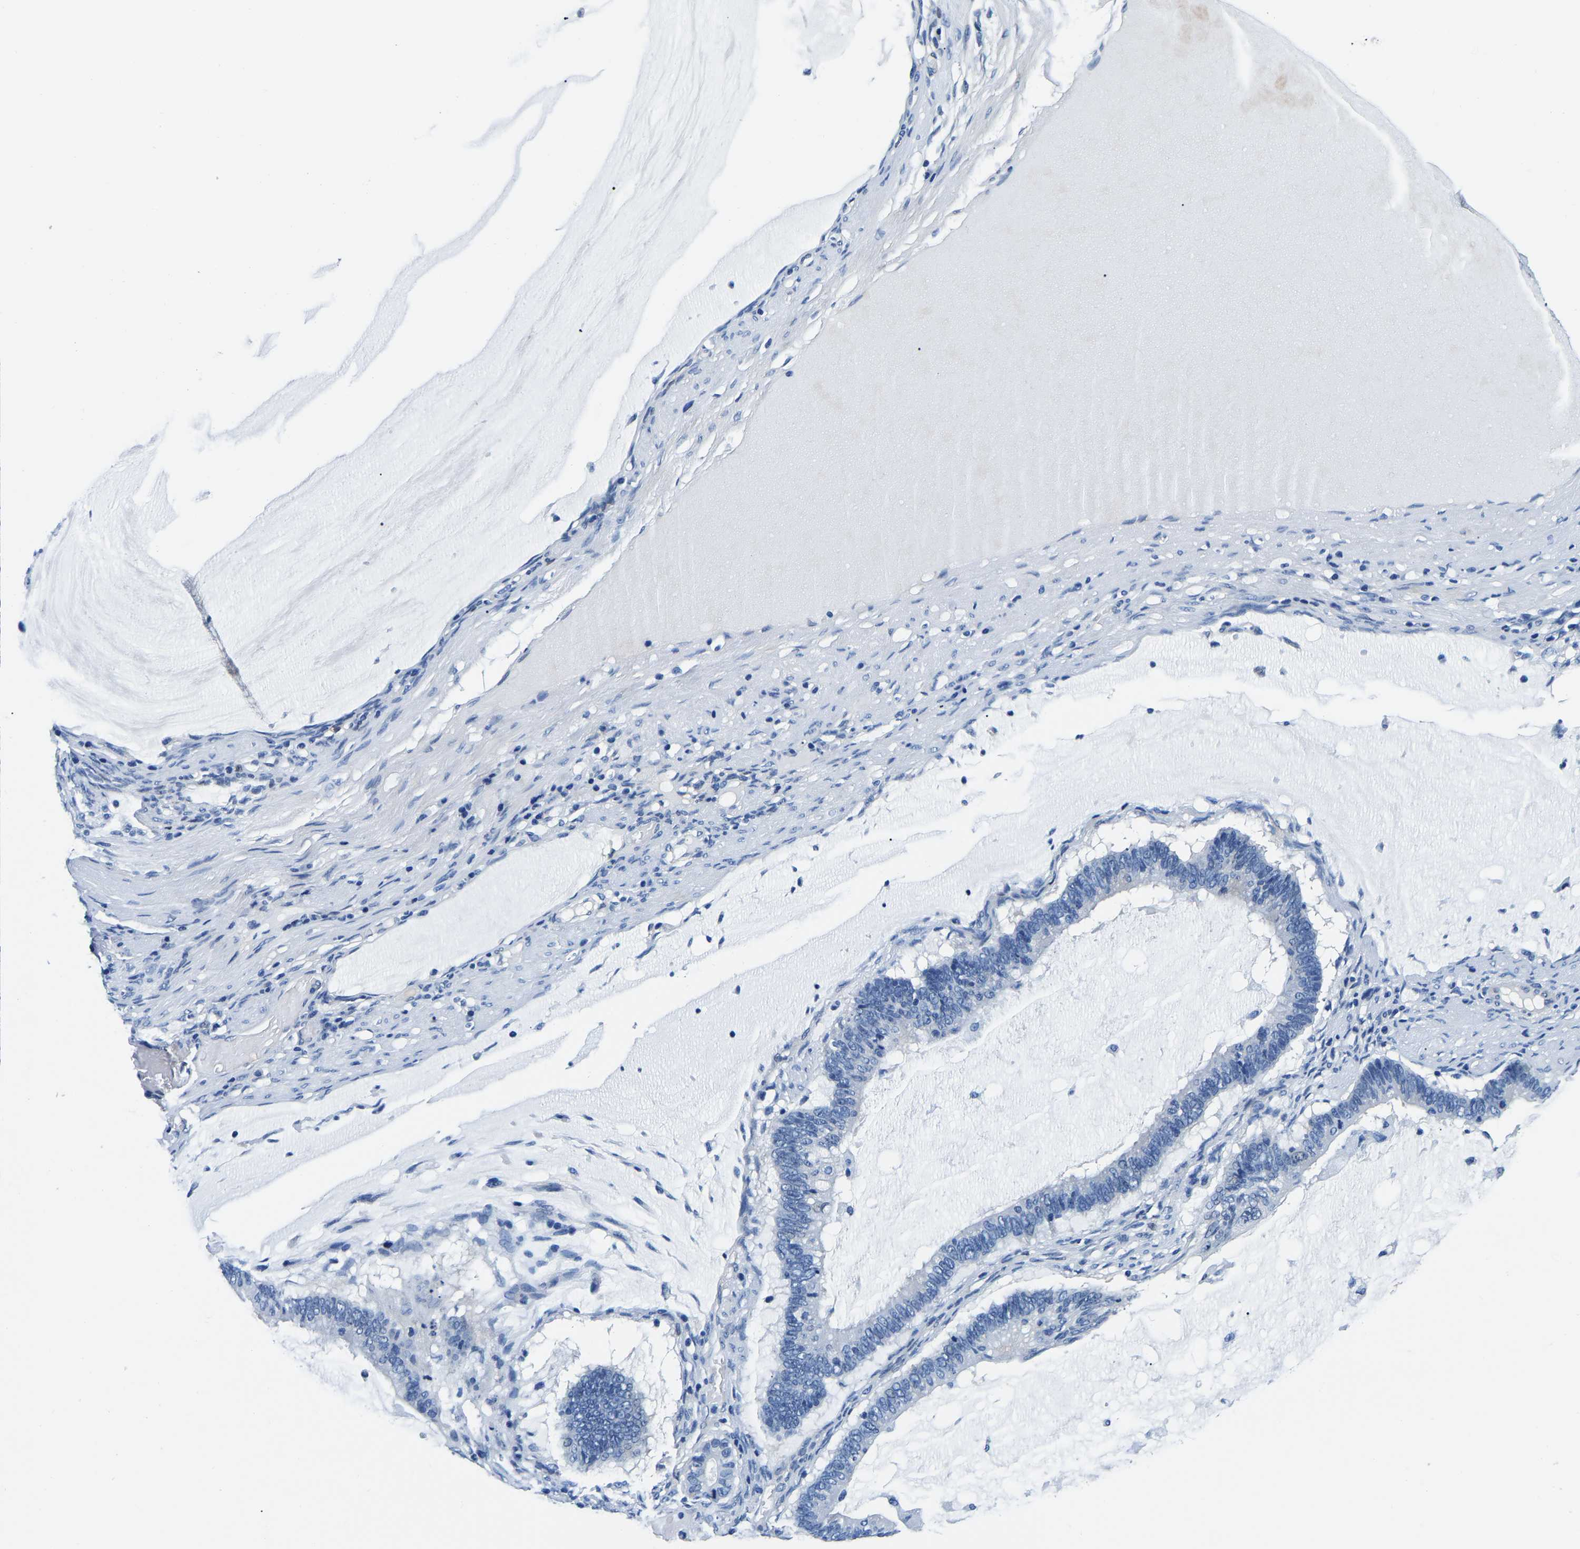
{"staining": {"intensity": "negative", "quantity": "none", "location": "none"}, "tissue": "ovarian cancer", "cell_type": "Tumor cells", "image_type": "cancer", "snomed": [{"axis": "morphology", "description": "Cystadenocarcinoma, mucinous, NOS"}, {"axis": "topography", "description": "Ovary"}], "caption": "Ovarian mucinous cystadenocarcinoma was stained to show a protein in brown. There is no significant expression in tumor cells.", "gene": "S100A13", "patient": {"sex": "female", "age": 61}}